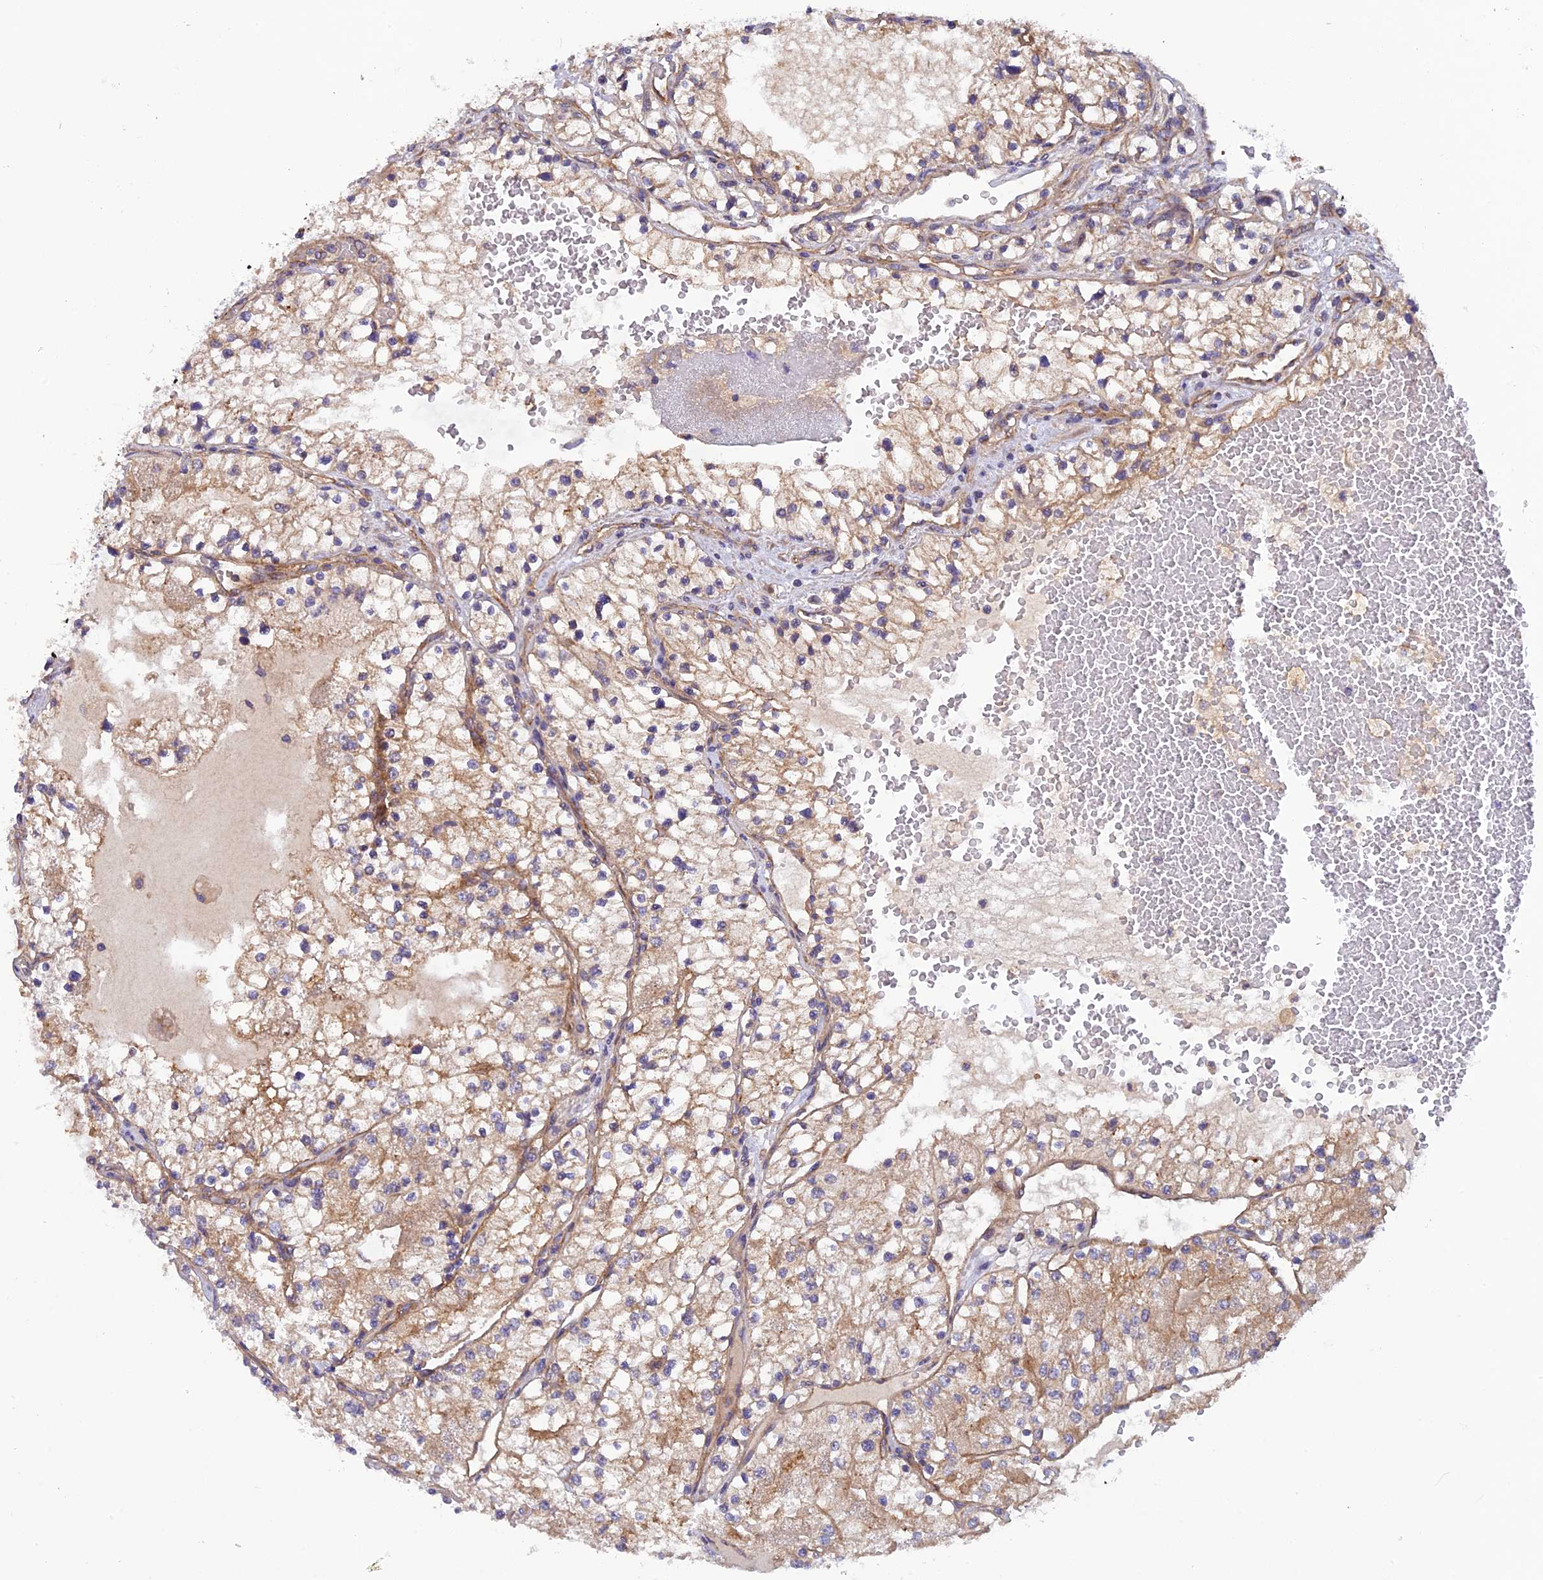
{"staining": {"intensity": "moderate", "quantity": "25%-75%", "location": "cytoplasmic/membranous"}, "tissue": "renal cancer", "cell_type": "Tumor cells", "image_type": "cancer", "snomed": [{"axis": "morphology", "description": "Normal tissue, NOS"}, {"axis": "morphology", "description": "Adenocarcinoma, NOS"}, {"axis": "topography", "description": "Kidney"}], "caption": "Approximately 25%-75% of tumor cells in adenocarcinoma (renal) demonstrate moderate cytoplasmic/membranous protein expression as visualized by brown immunohistochemical staining.", "gene": "ADAMTS15", "patient": {"sex": "male", "age": 68}}